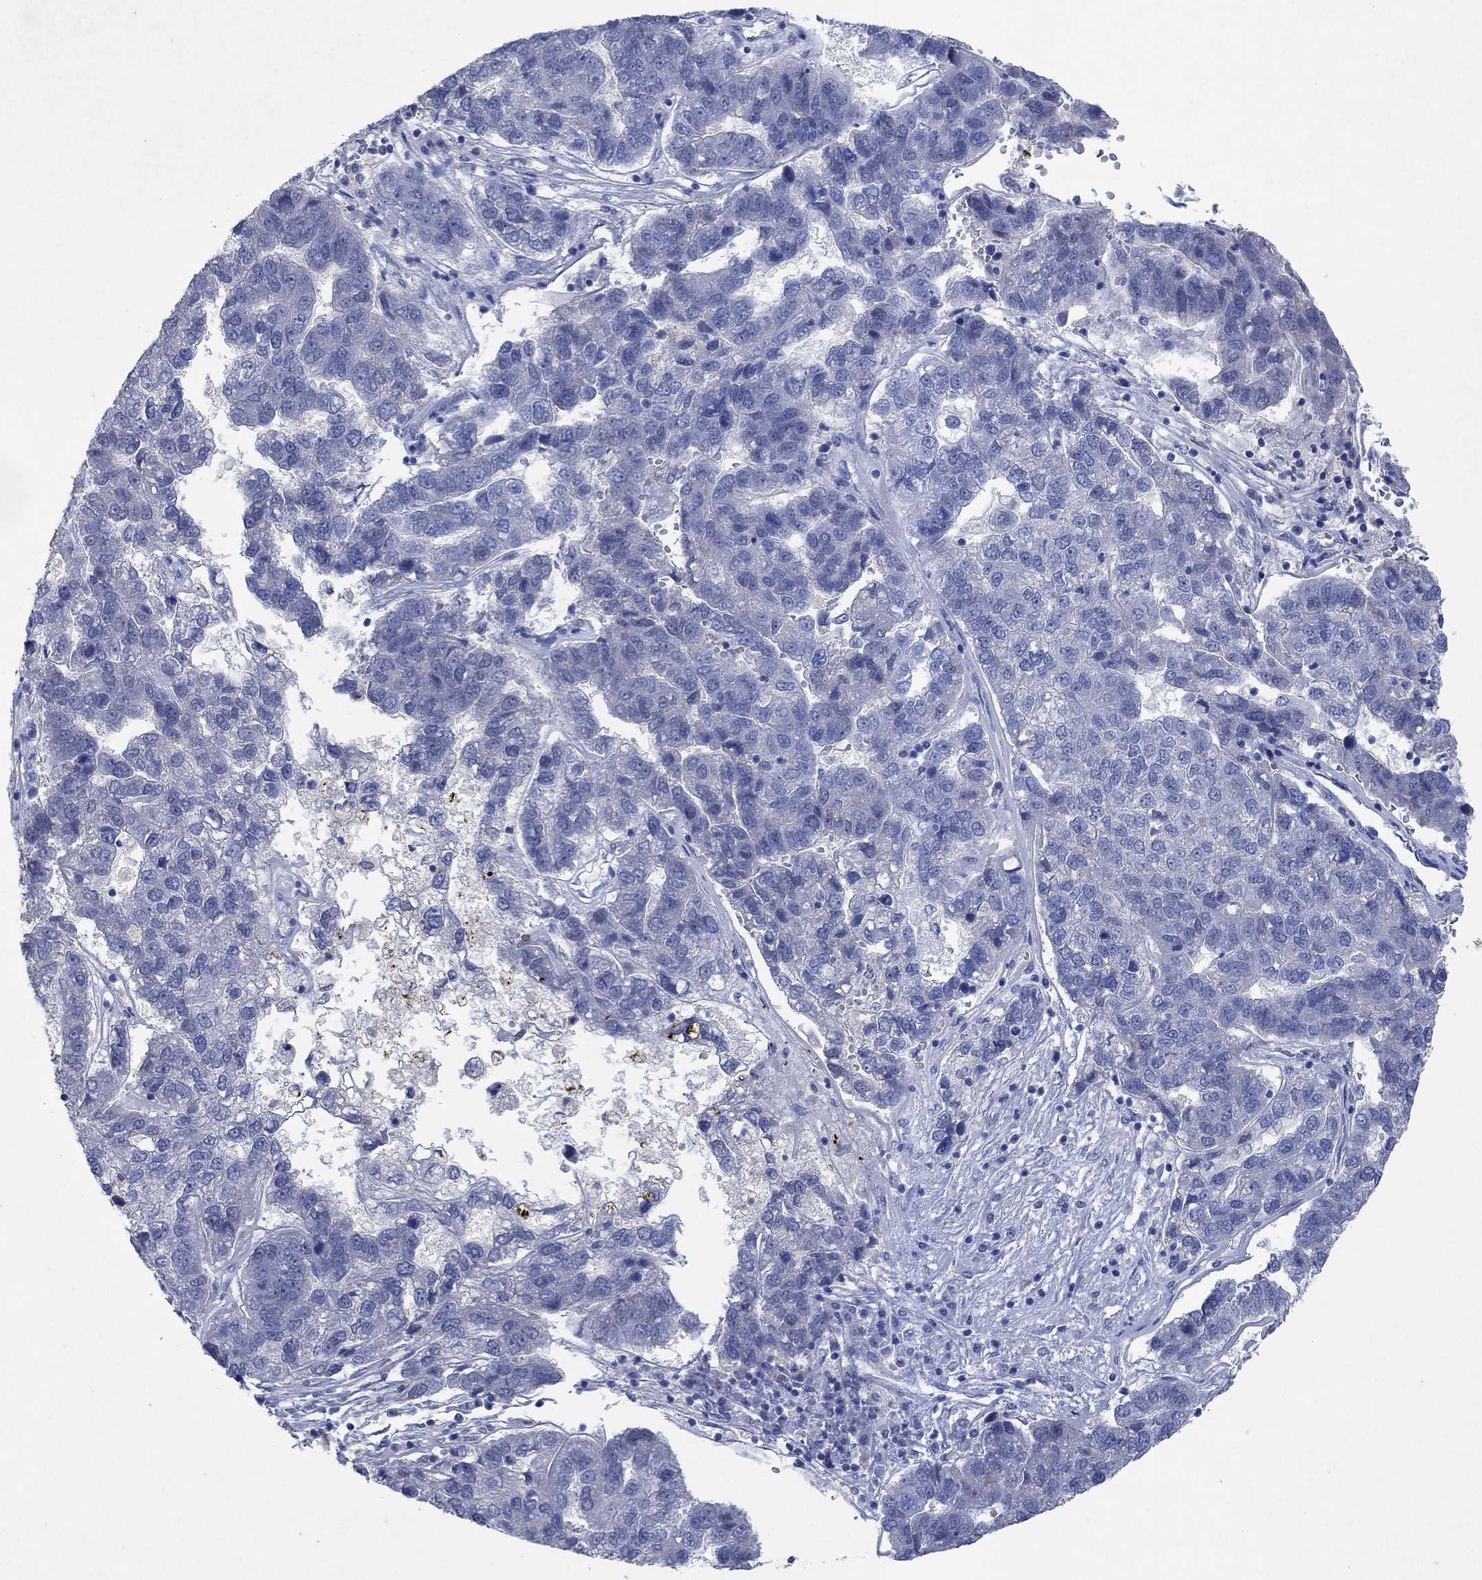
{"staining": {"intensity": "negative", "quantity": "none", "location": "none"}, "tissue": "pancreatic cancer", "cell_type": "Tumor cells", "image_type": "cancer", "snomed": [{"axis": "morphology", "description": "Adenocarcinoma, NOS"}, {"axis": "topography", "description": "Pancreas"}], "caption": "Immunohistochemical staining of human adenocarcinoma (pancreatic) demonstrates no significant positivity in tumor cells.", "gene": "KRT40", "patient": {"sex": "female", "age": 61}}